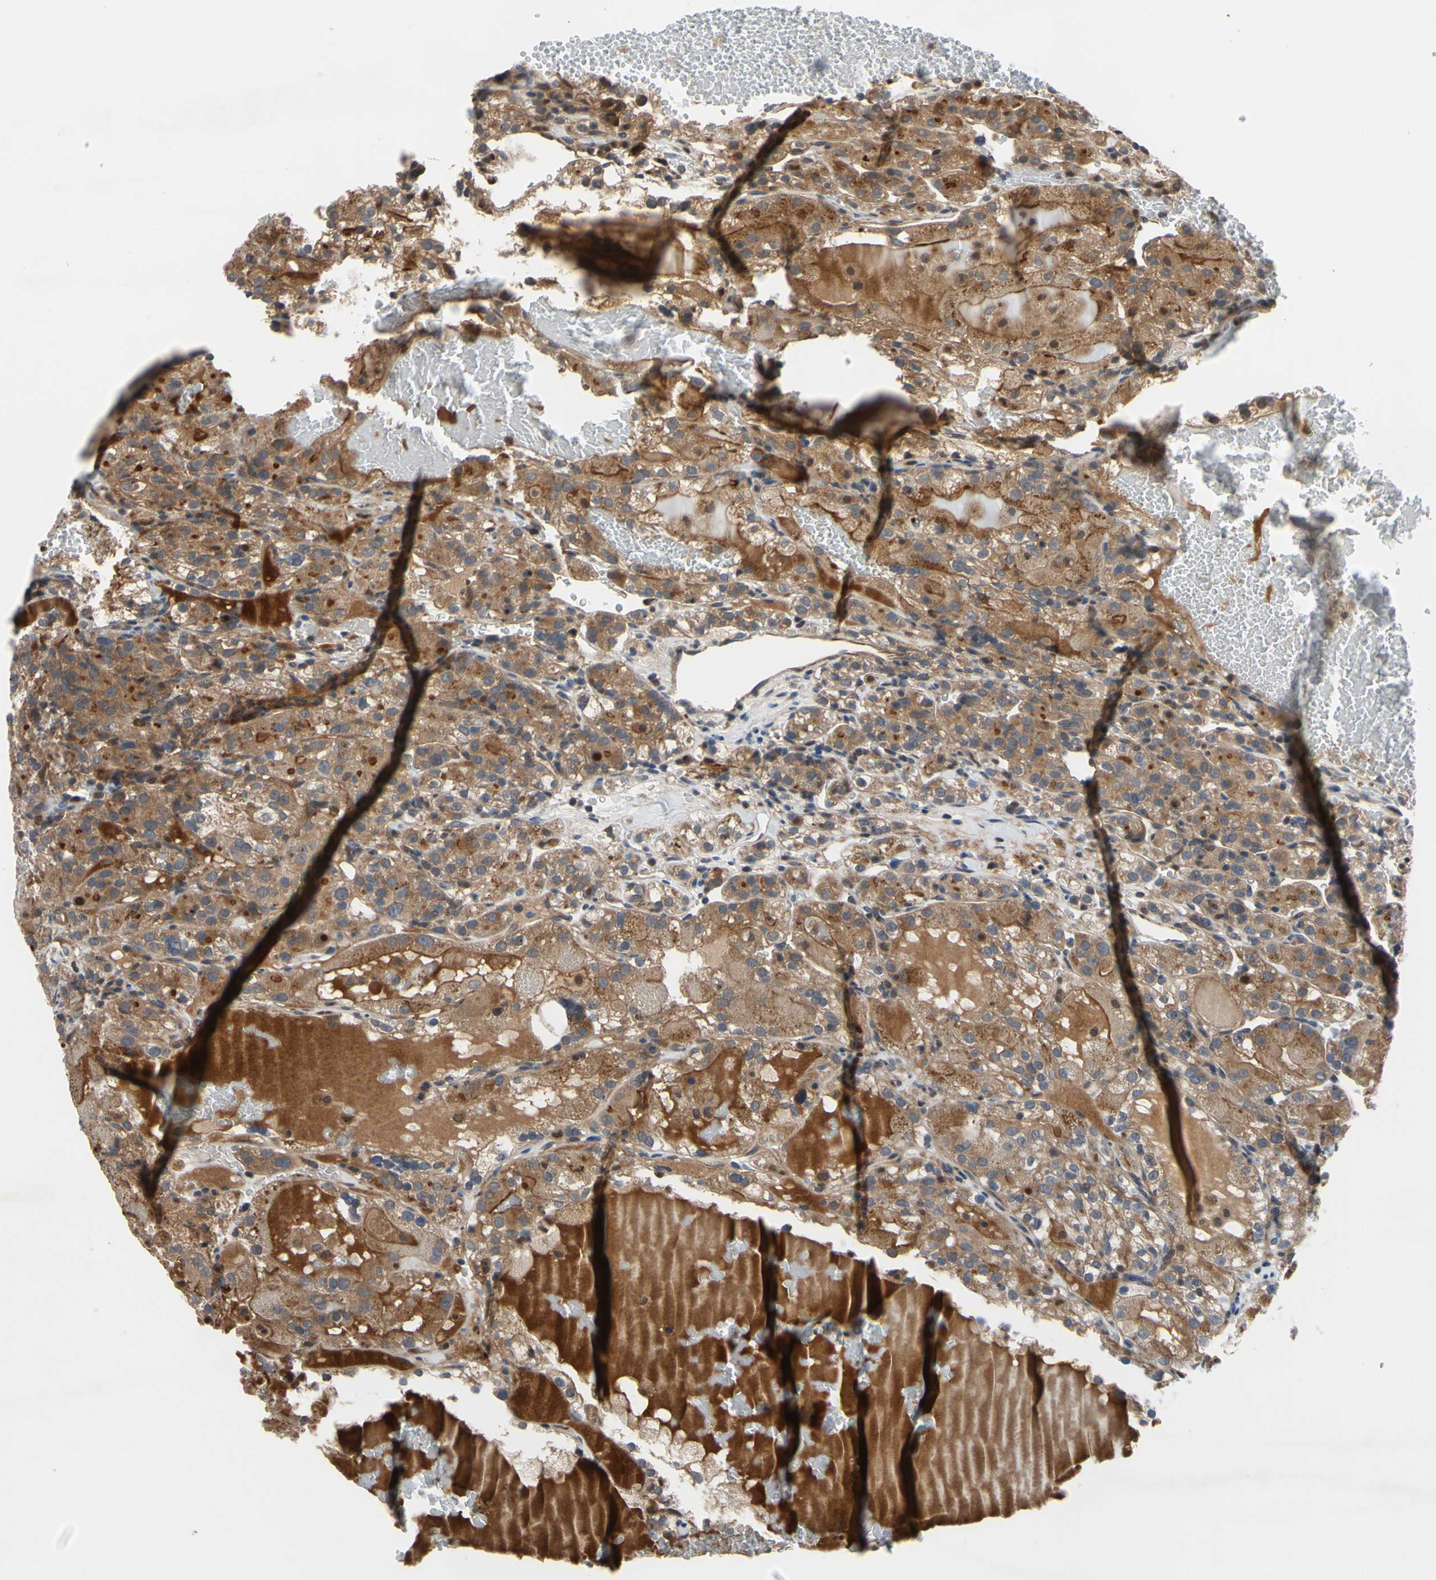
{"staining": {"intensity": "moderate", "quantity": ">75%", "location": "cytoplasmic/membranous"}, "tissue": "renal cancer", "cell_type": "Tumor cells", "image_type": "cancer", "snomed": [{"axis": "morphology", "description": "Normal tissue, NOS"}, {"axis": "morphology", "description": "Adenocarcinoma, NOS"}, {"axis": "topography", "description": "Kidney"}], "caption": "Human adenocarcinoma (renal) stained with a brown dye shows moderate cytoplasmic/membranous positive positivity in approximately >75% of tumor cells.", "gene": "XIAP", "patient": {"sex": "male", "age": 61}}